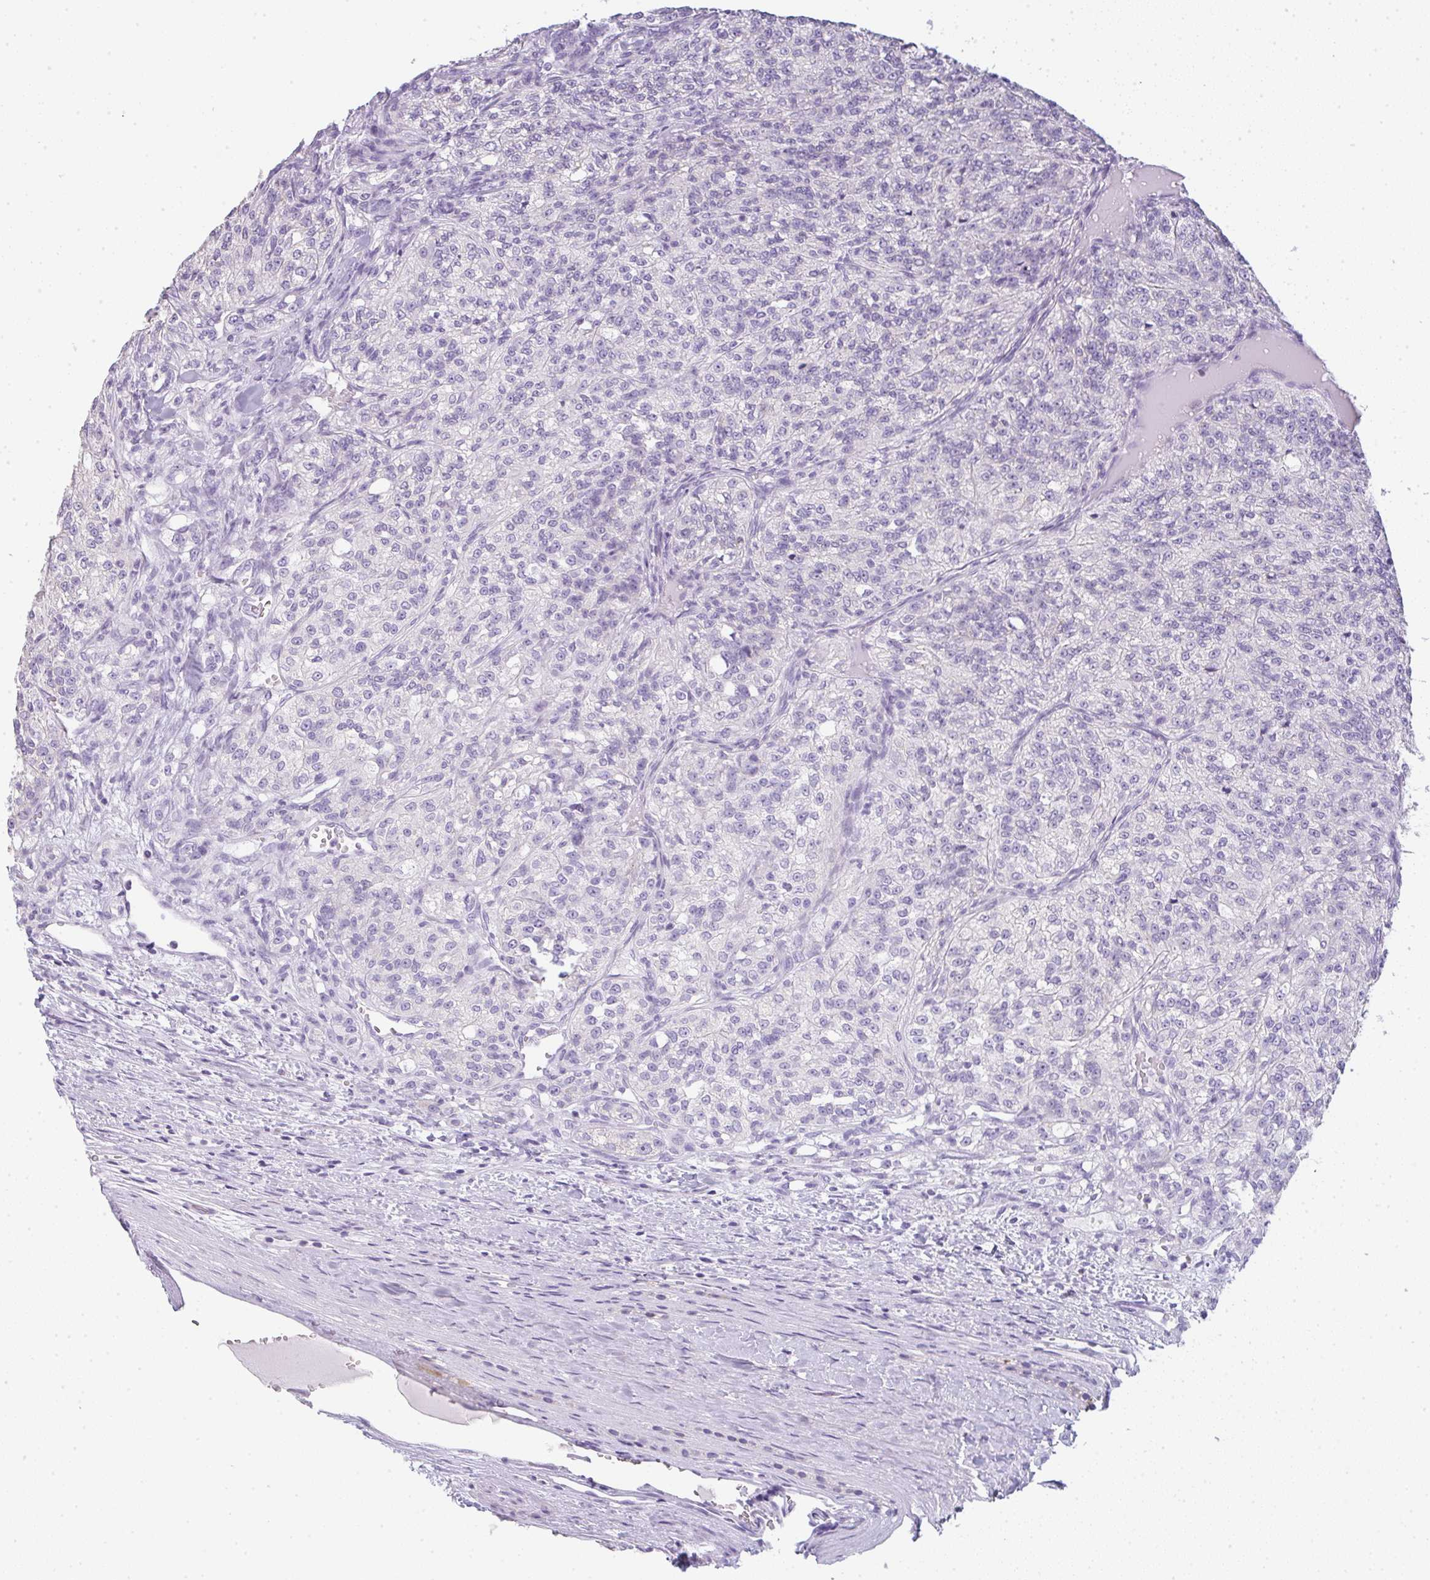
{"staining": {"intensity": "negative", "quantity": "none", "location": "none"}, "tissue": "renal cancer", "cell_type": "Tumor cells", "image_type": "cancer", "snomed": [{"axis": "morphology", "description": "Adenocarcinoma, NOS"}, {"axis": "topography", "description": "Kidney"}], "caption": "Immunohistochemistry (IHC) histopathology image of human adenocarcinoma (renal) stained for a protein (brown), which reveals no positivity in tumor cells.", "gene": "LPAR4", "patient": {"sex": "female", "age": 63}}